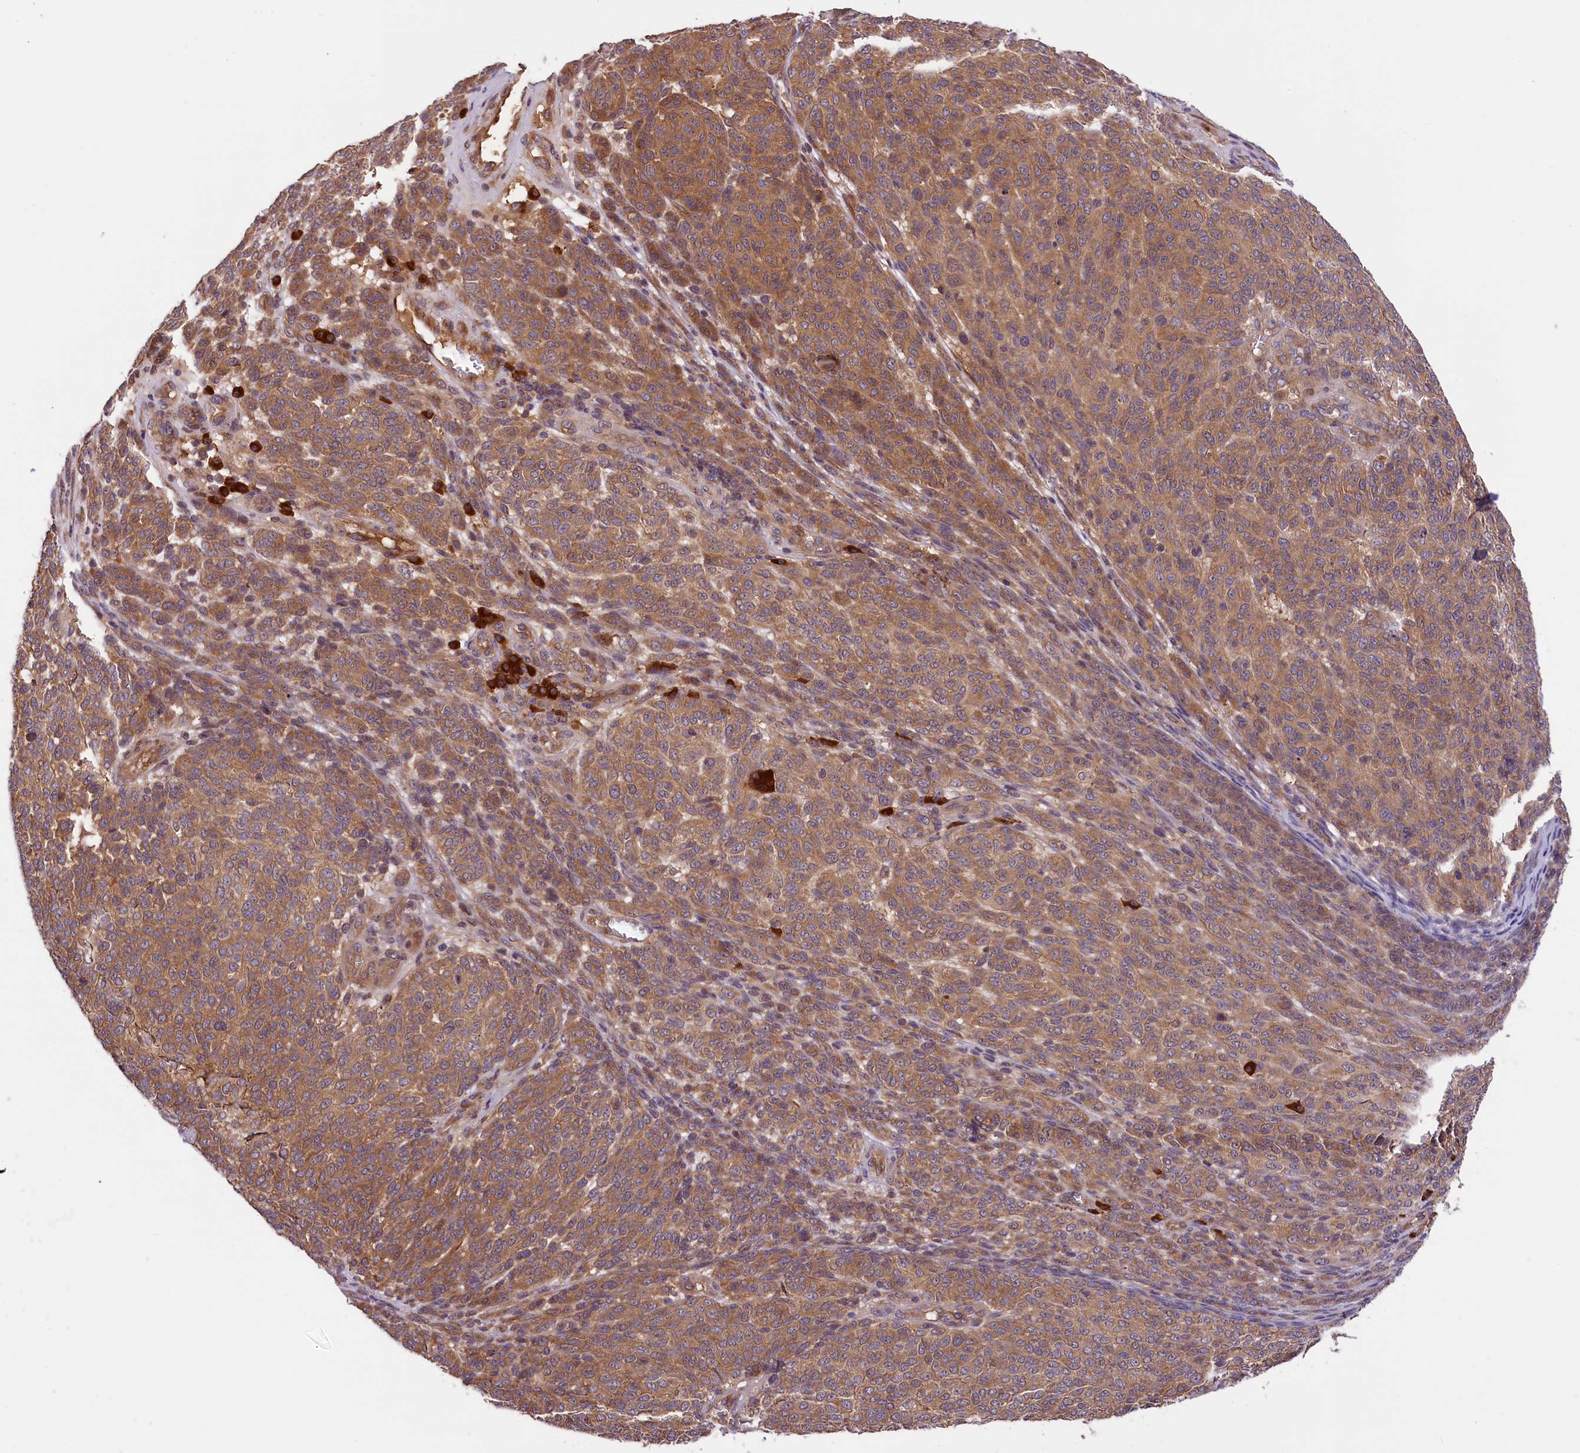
{"staining": {"intensity": "moderate", "quantity": ">75%", "location": "cytoplasmic/membranous"}, "tissue": "melanoma", "cell_type": "Tumor cells", "image_type": "cancer", "snomed": [{"axis": "morphology", "description": "Malignant melanoma, NOS"}, {"axis": "topography", "description": "Skin"}], "caption": "Human malignant melanoma stained for a protein (brown) demonstrates moderate cytoplasmic/membranous positive staining in about >75% of tumor cells.", "gene": "SETD6", "patient": {"sex": "male", "age": 49}}